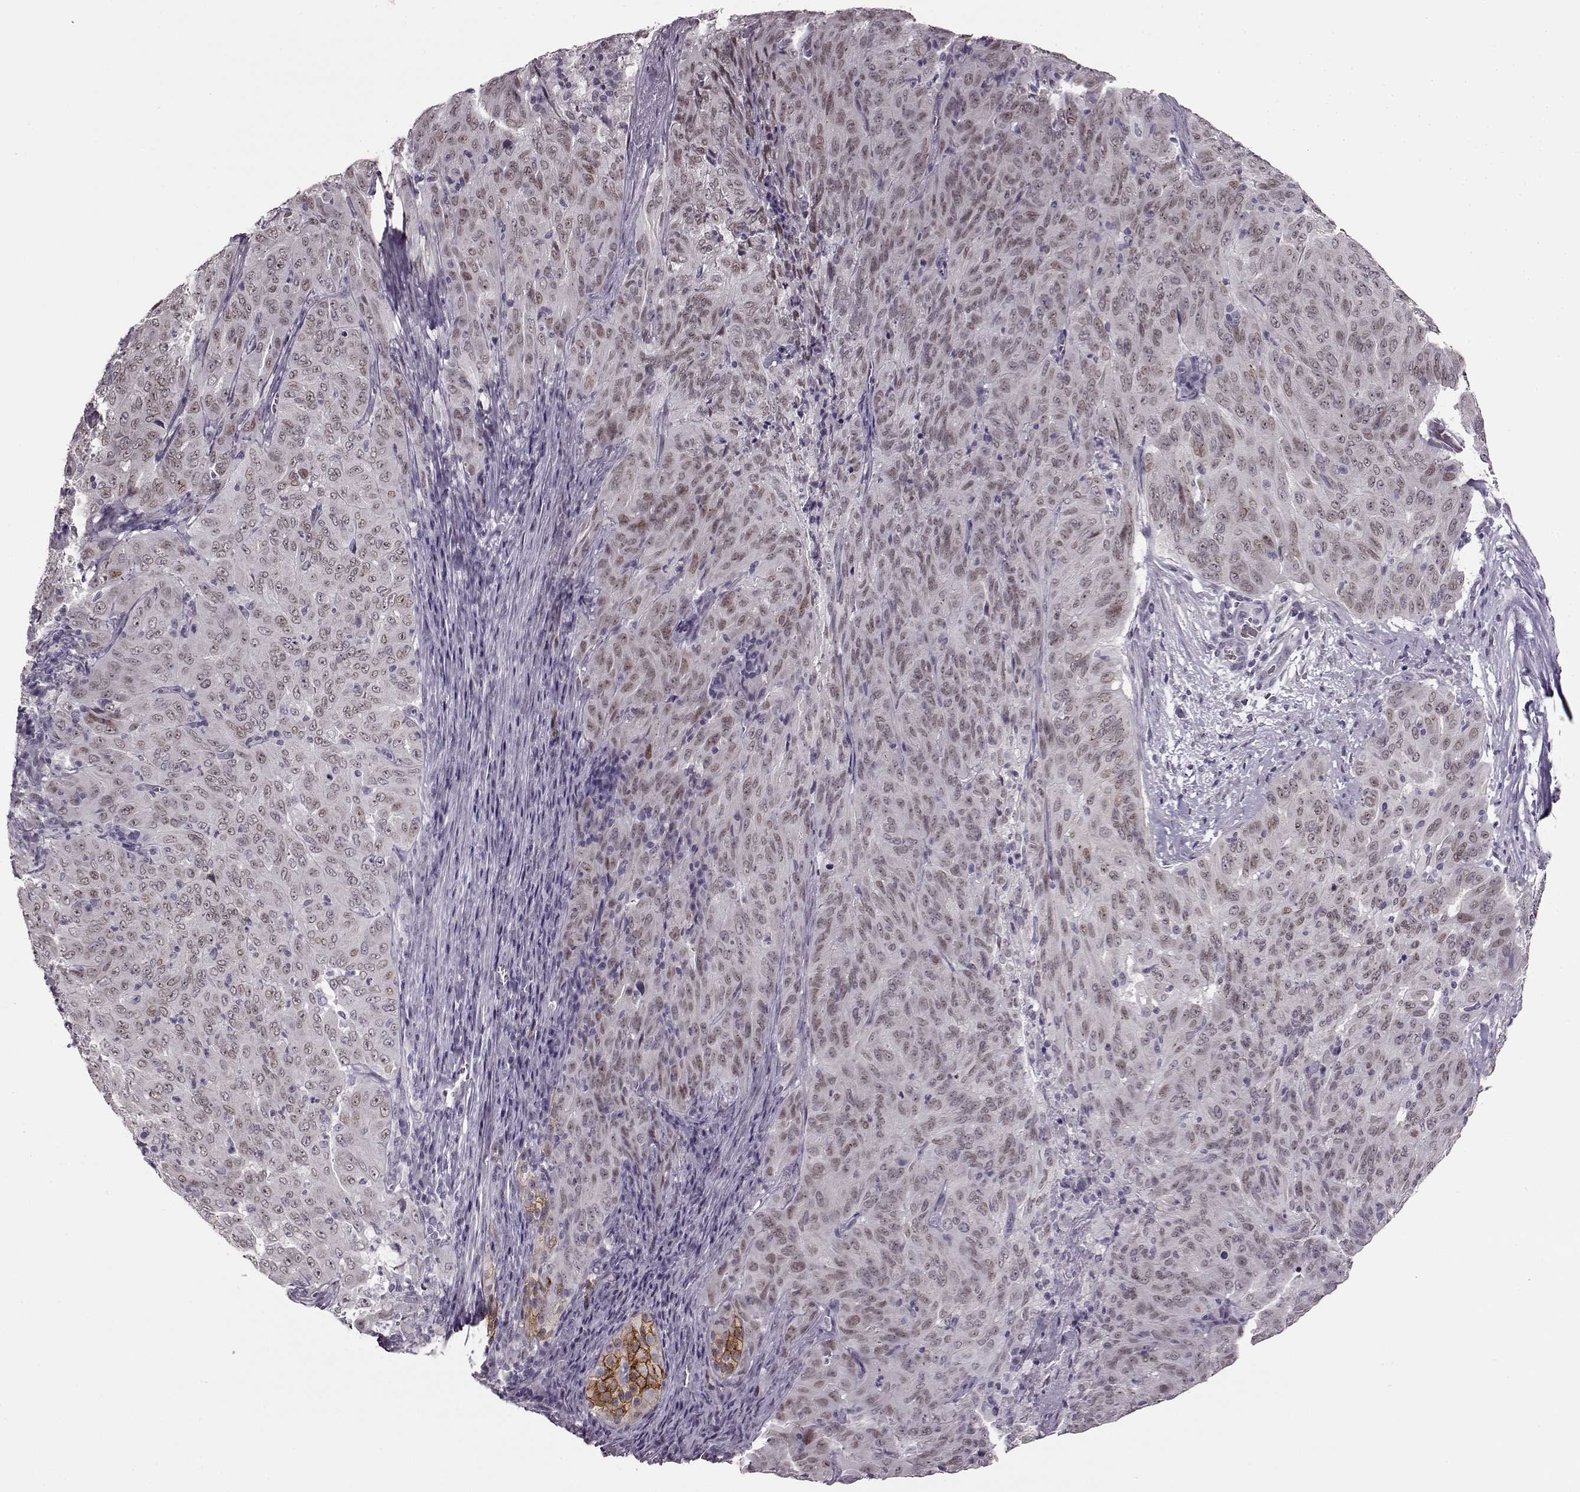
{"staining": {"intensity": "weak", "quantity": "<25%", "location": "nuclear"}, "tissue": "pancreatic cancer", "cell_type": "Tumor cells", "image_type": "cancer", "snomed": [{"axis": "morphology", "description": "Adenocarcinoma, NOS"}, {"axis": "topography", "description": "Pancreas"}], "caption": "Tumor cells show no significant protein positivity in pancreatic cancer.", "gene": "STX1B", "patient": {"sex": "male", "age": 63}}